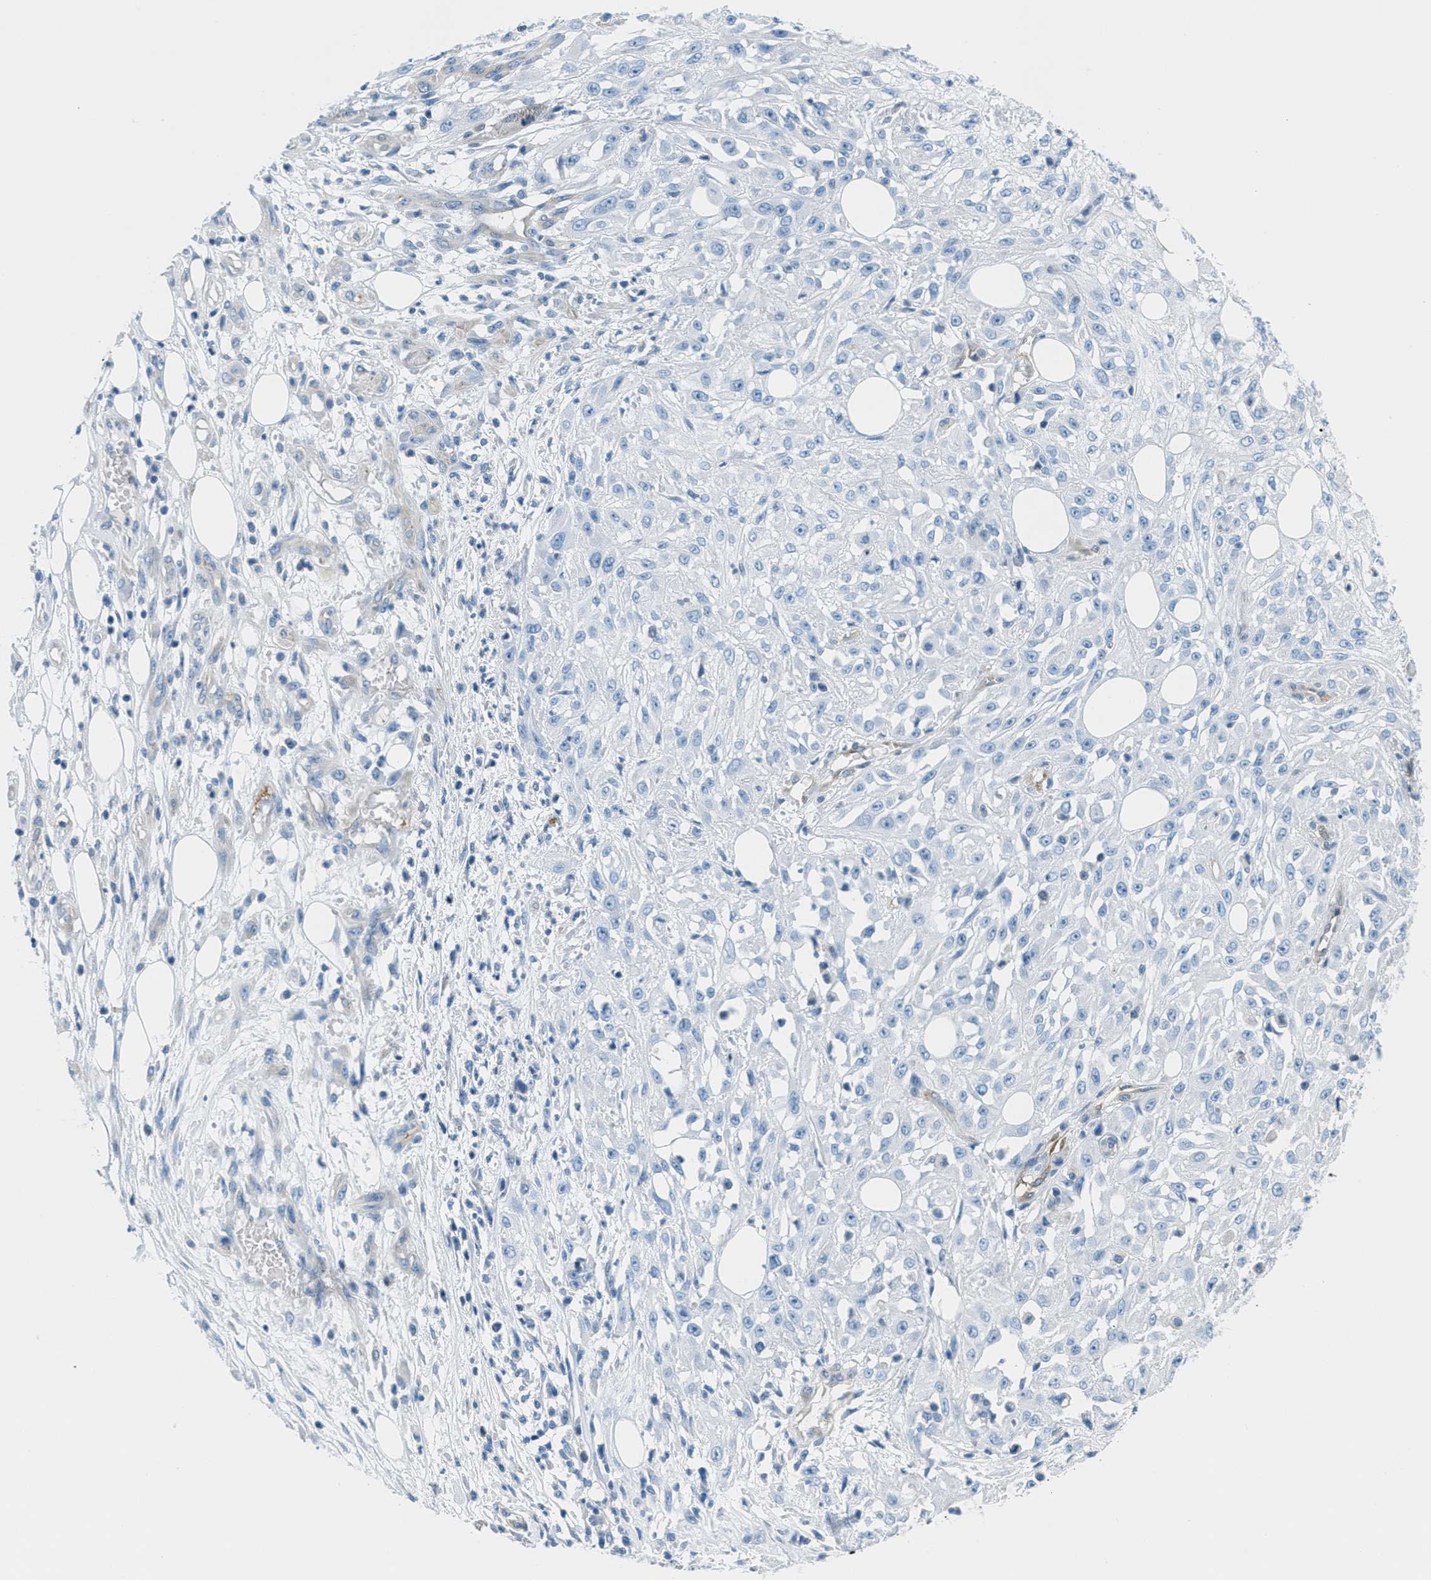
{"staining": {"intensity": "negative", "quantity": "none", "location": "none"}, "tissue": "skin cancer", "cell_type": "Tumor cells", "image_type": "cancer", "snomed": [{"axis": "morphology", "description": "Squamous cell carcinoma, NOS"}, {"axis": "morphology", "description": "Squamous cell carcinoma, metastatic, NOS"}, {"axis": "topography", "description": "Skin"}, {"axis": "topography", "description": "Lymph node"}], "caption": "Tumor cells are negative for protein expression in human skin cancer (squamous cell carcinoma).", "gene": "MAPRE2", "patient": {"sex": "male", "age": 75}}